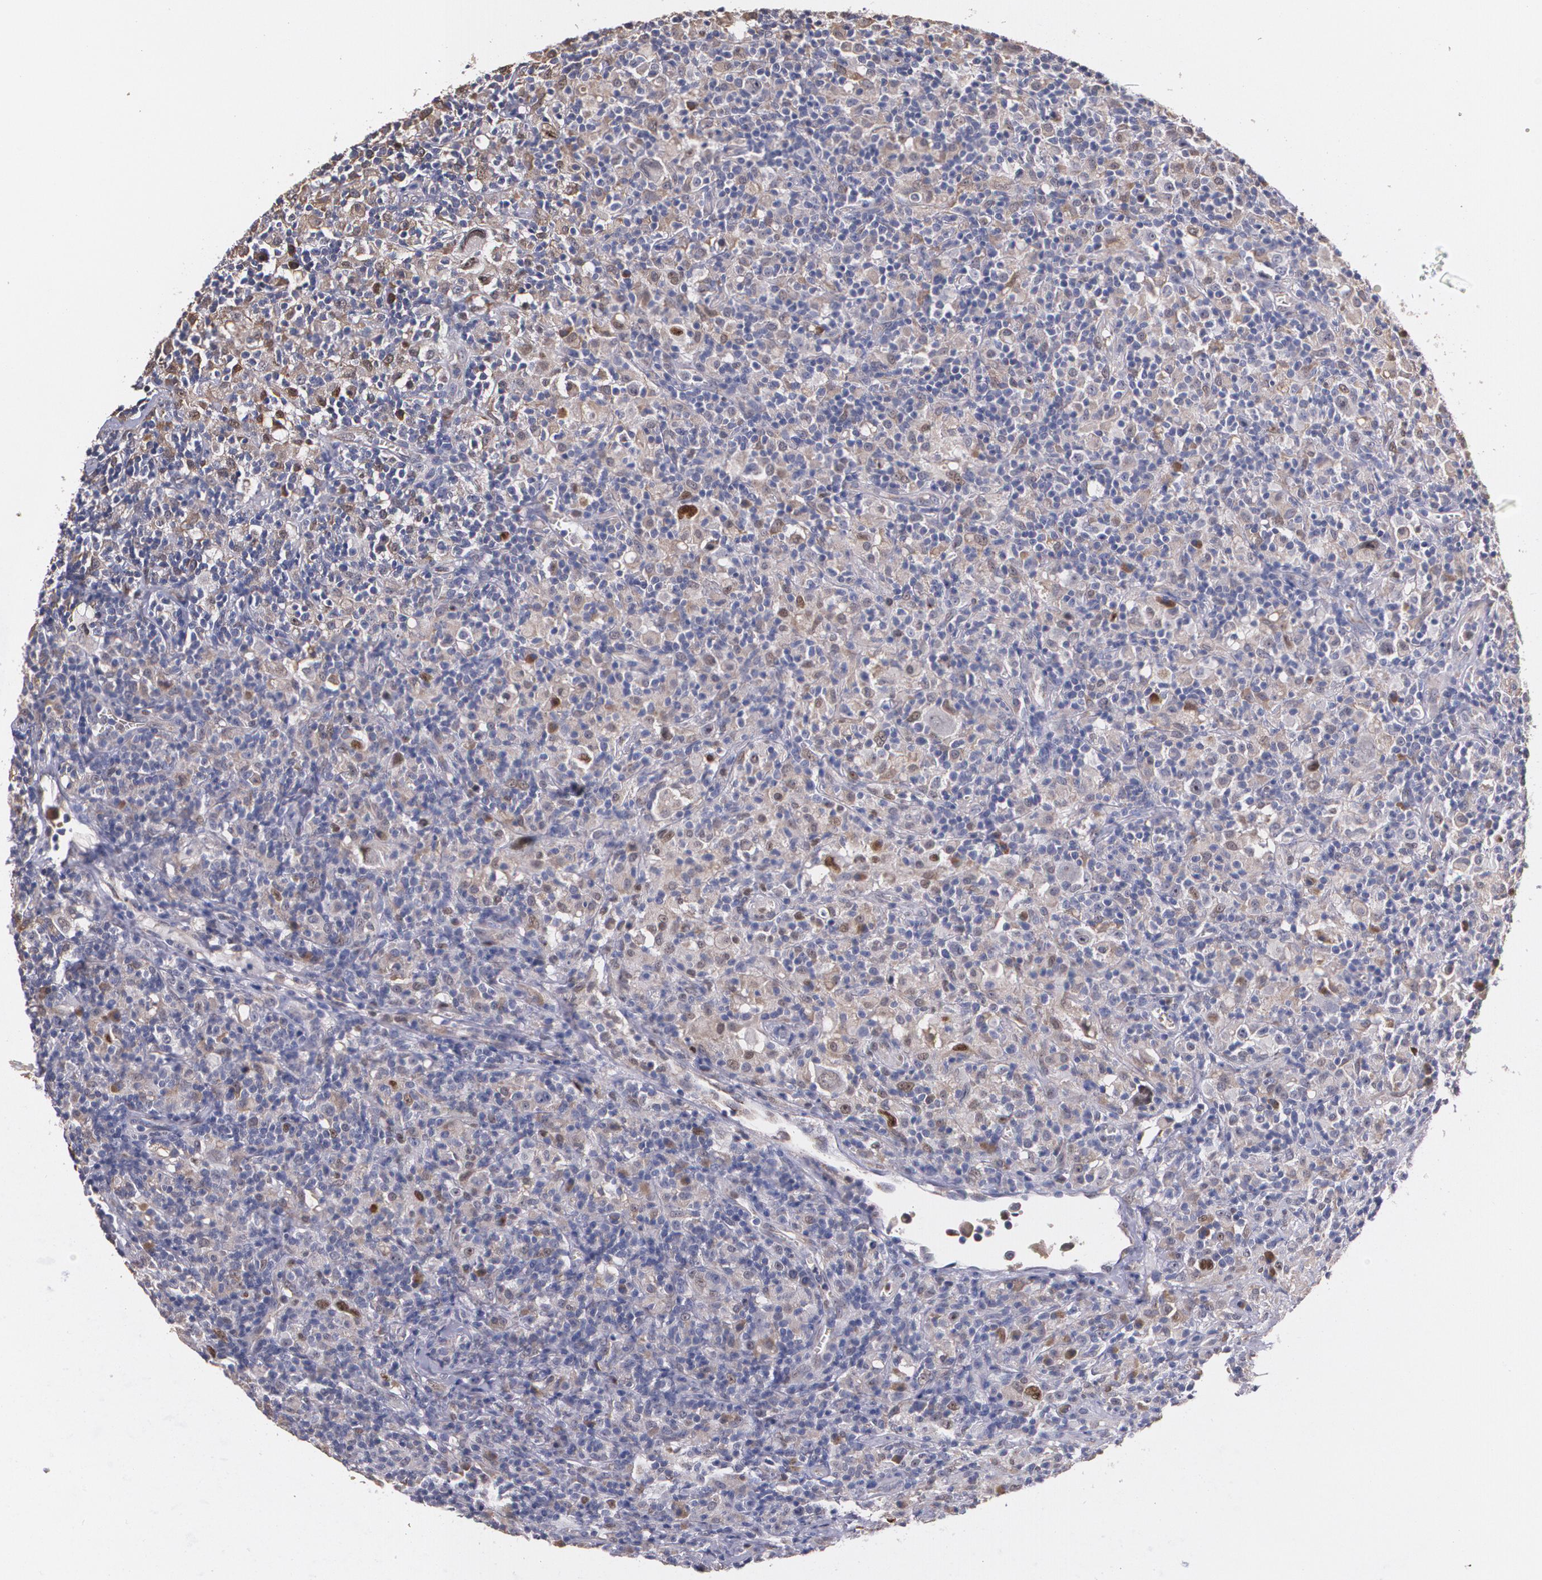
{"staining": {"intensity": "weak", "quantity": "25%-75%", "location": "cytoplasmic/membranous"}, "tissue": "lymphoma", "cell_type": "Tumor cells", "image_type": "cancer", "snomed": [{"axis": "morphology", "description": "Hodgkin's disease, NOS"}, {"axis": "topography", "description": "Lymph node"}], "caption": "Hodgkin's disease stained with DAB (3,3'-diaminobenzidine) immunohistochemistry shows low levels of weak cytoplasmic/membranous expression in about 25%-75% of tumor cells.", "gene": "ATF3", "patient": {"sex": "male", "age": 46}}